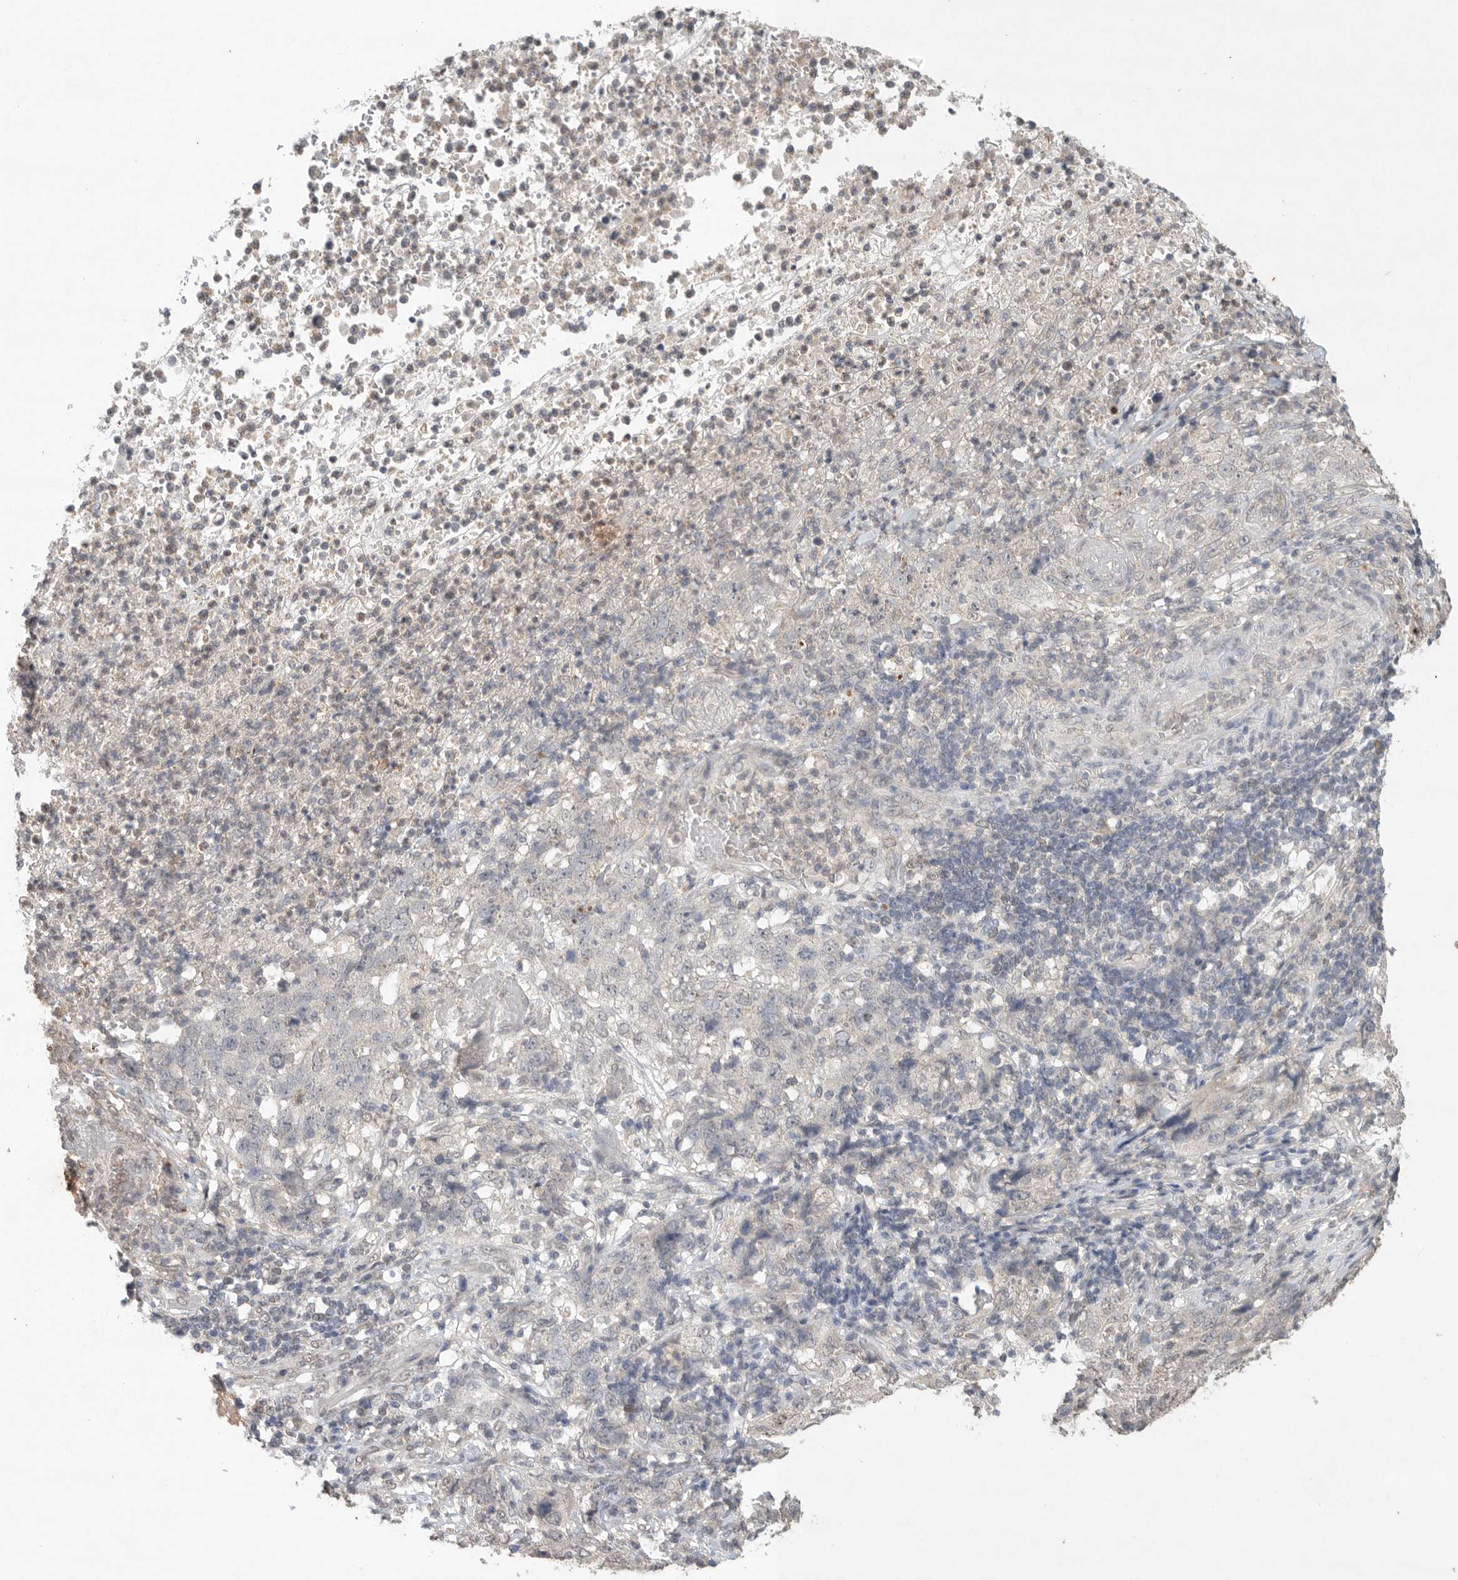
{"staining": {"intensity": "negative", "quantity": "none", "location": "none"}, "tissue": "stomach cancer", "cell_type": "Tumor cells", "image_type": "cancer", "snomed": [{"axis": "morphology", "description": "Adenocarcinoma, NOS"}, {"axis": "topography", "description": "Stomach"}], "caption": "Immunohistochemistry (IHC) histopathology image of neoplastic tissue: human stomach adenocarcinoma stained with DAB (3,3'-diaminobenzidine) demonstrates no significant protein staining in tumor cells.", "gene": "KLK5", "patient": {"sex": "male", "age": 48}}